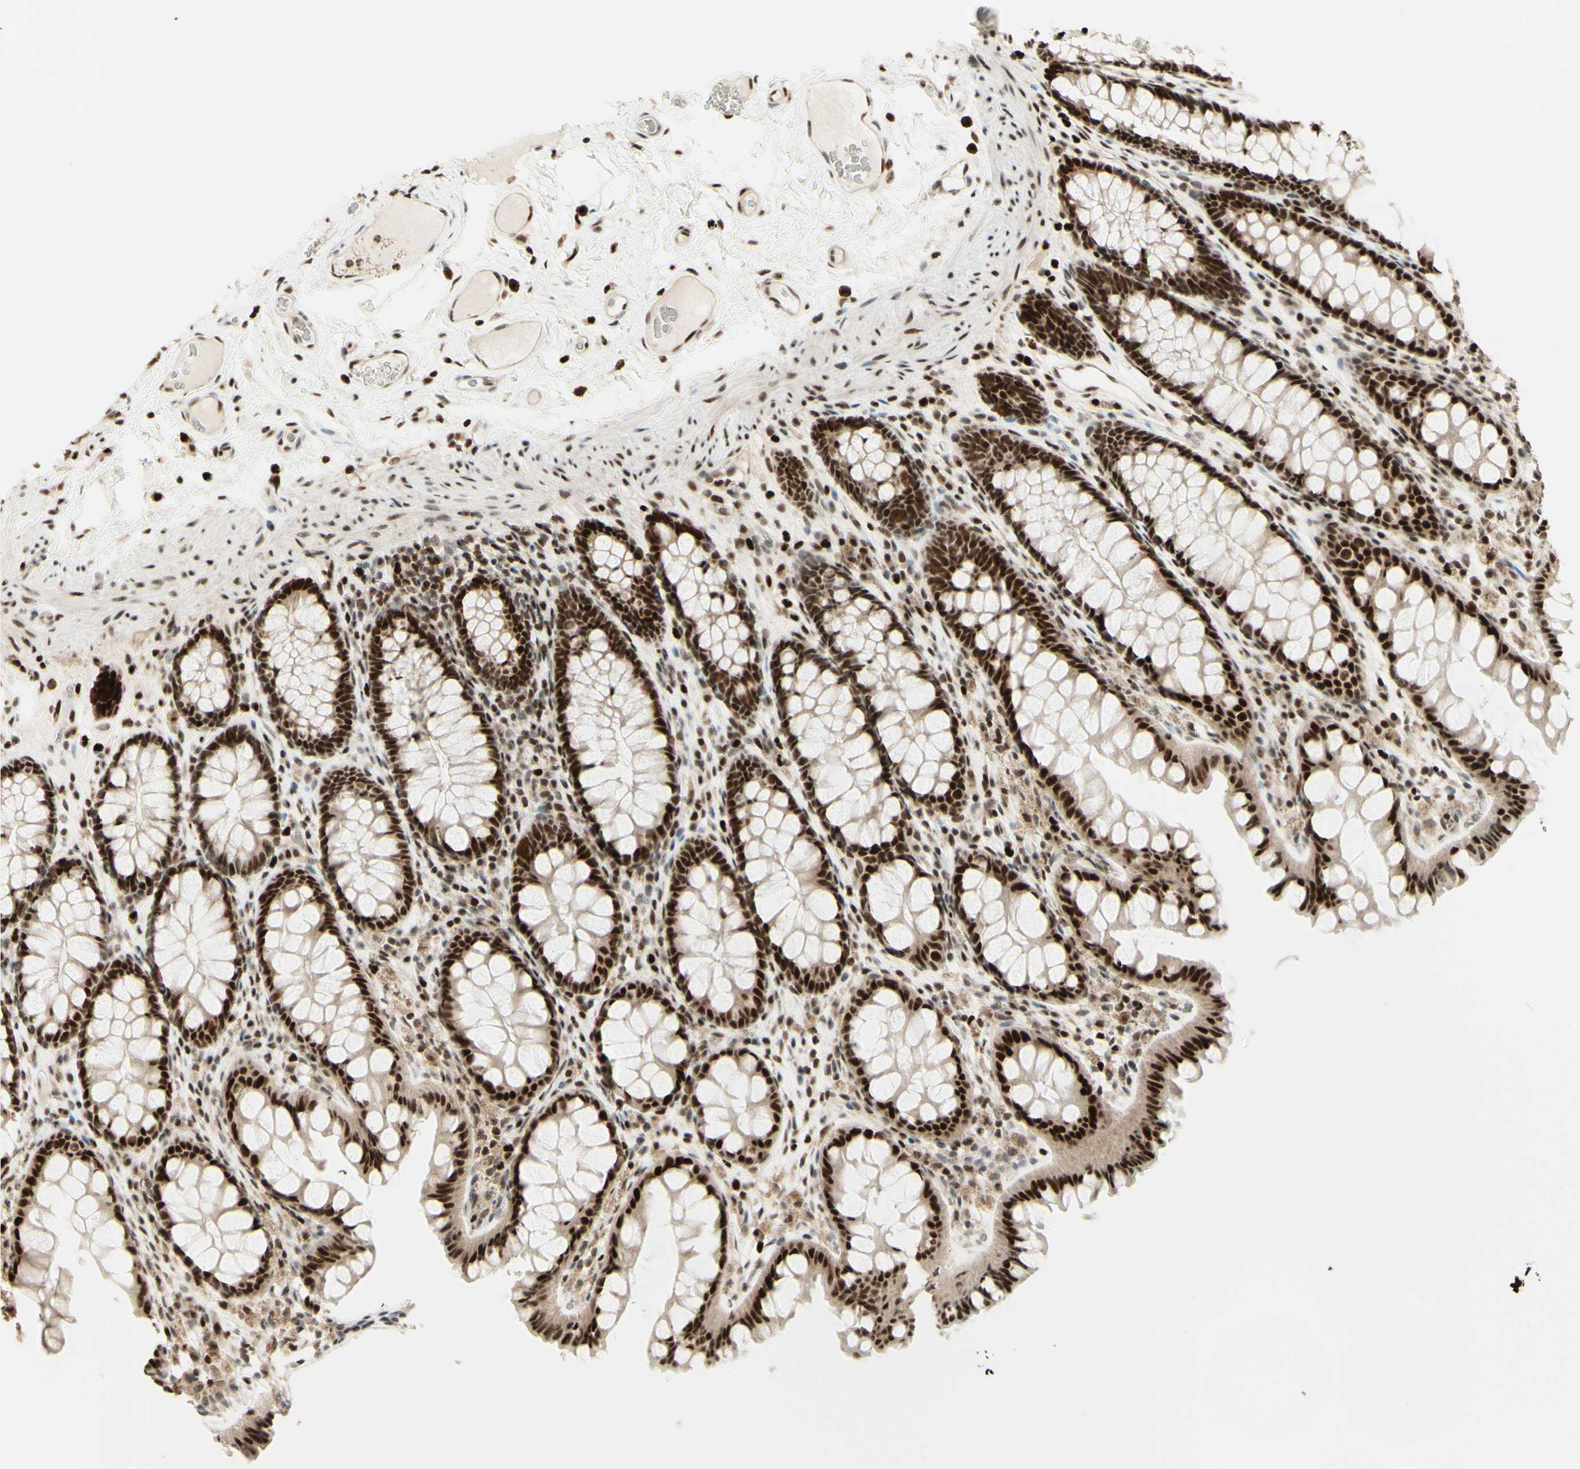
{"staining": {"intensity": "moderate", "quantity": ">75%", "location": "nuclear"}, "tissue": "colon", "cell_type": "Endothelial cells", "image_type": "normal", "snomed": [{"axis": "morphology", "description": "Normal tissue, NOS"}, {"axis": "topography", "description": "Colon"}], "caption": "DAB immunohistochemical staining of unremarkable human colon exhibits moderate nuclear protein positivity in about >75% of endothelial cells.", "gene": "CDKL5", "patient": {"sex": "female", "age": 55}}